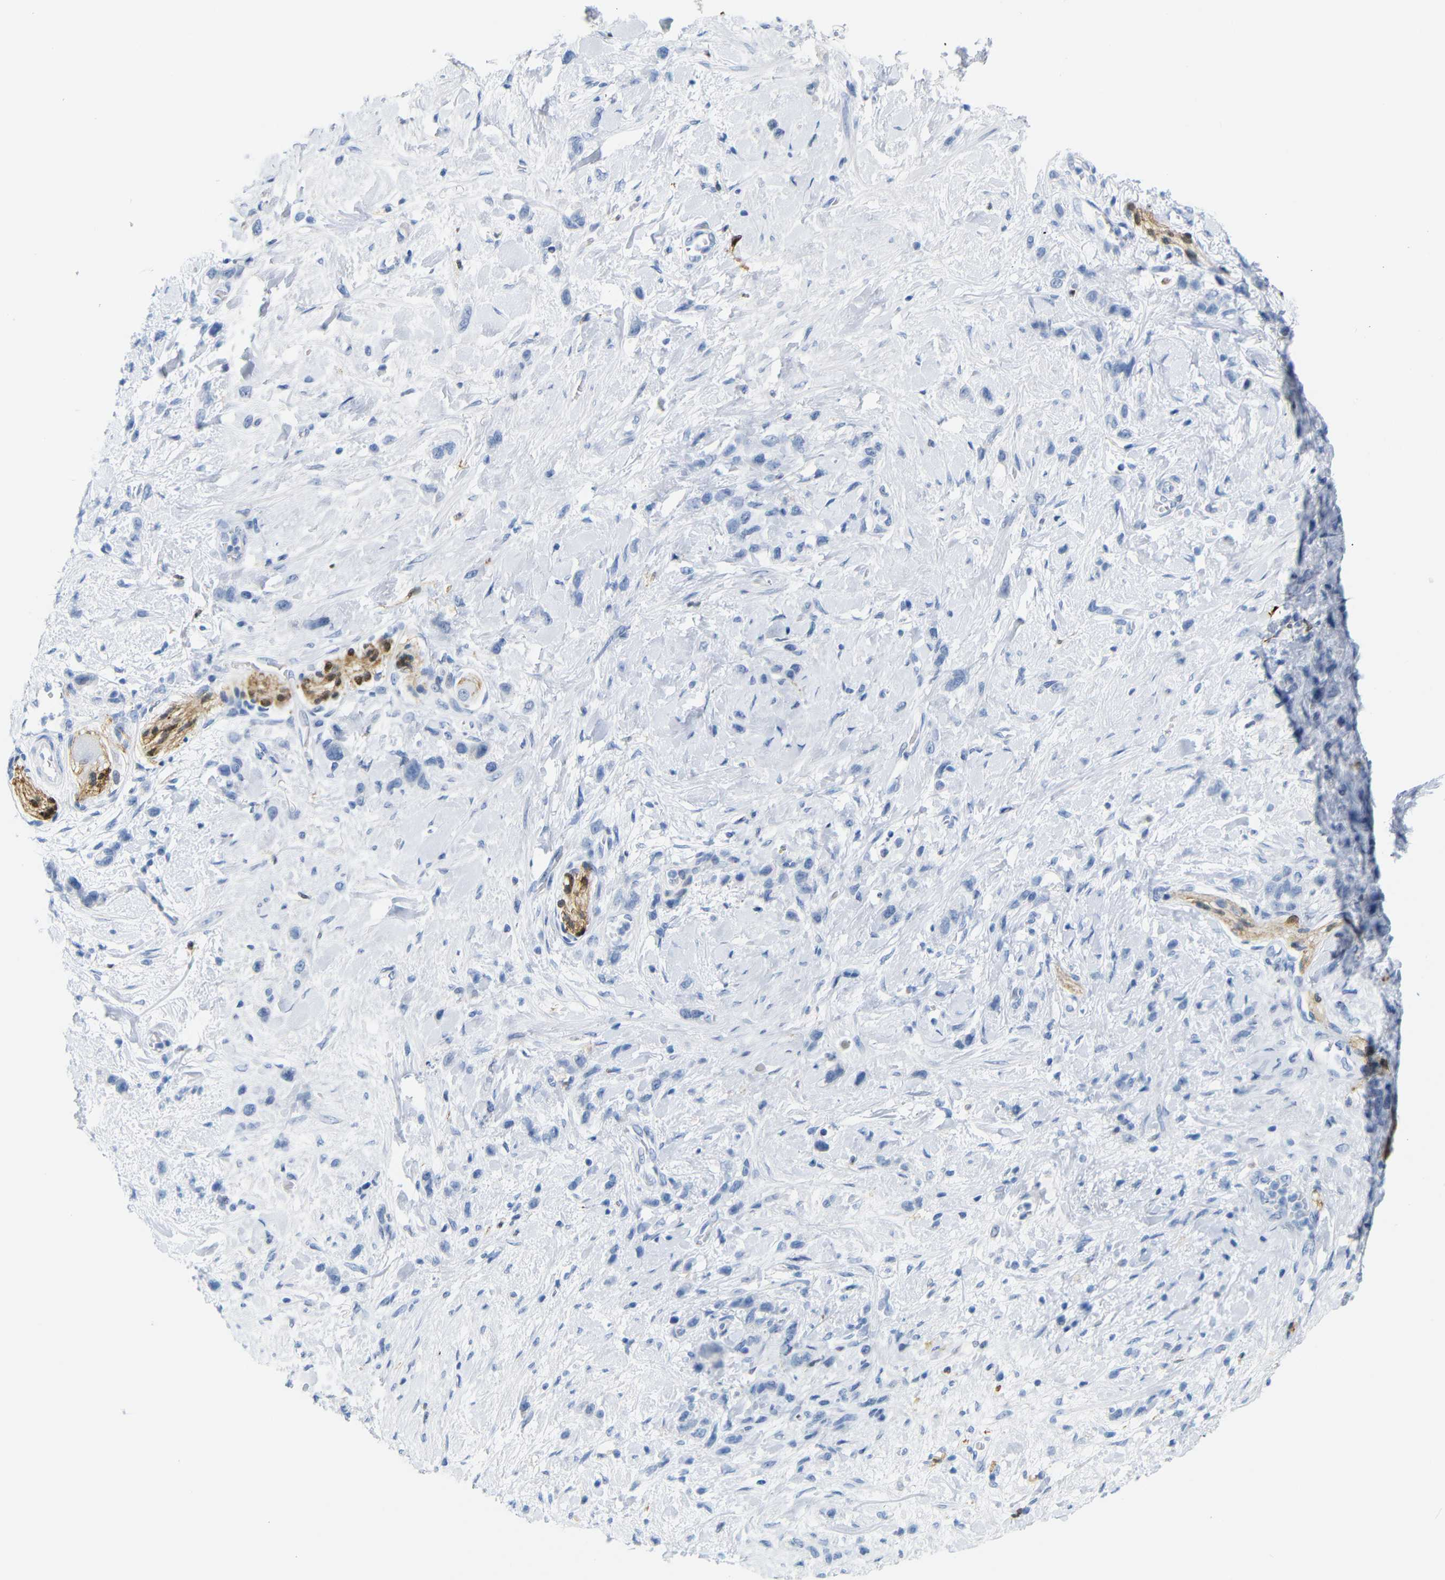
{"staining": {"intensity": "negative", "quantity": "none", "location": "none"}, "tissue": "stomach cancer", "cell_type": "Tumor cells", "image_type": "cancer", "snomed": [{"axis": "morphology", "description": "Adenocarcinoma, NOS"}, {"axis": "morphology", "description": "Adenocarcinoma, High grade"}, {"axis": "topography", "description": "Stomach, upper"}, {"axis": "topography", "description": "Stomach, lower"}], "caption": "A high-resolution image shows immunohistochemistry (IHC) staining of stomach cancer (adenocarcinoma), which demonstrates no significant staining in tumor cells. Nuclei are stained in blue.", "gene": "MT1A", "patient": {"sex": "female", "age": 65}}